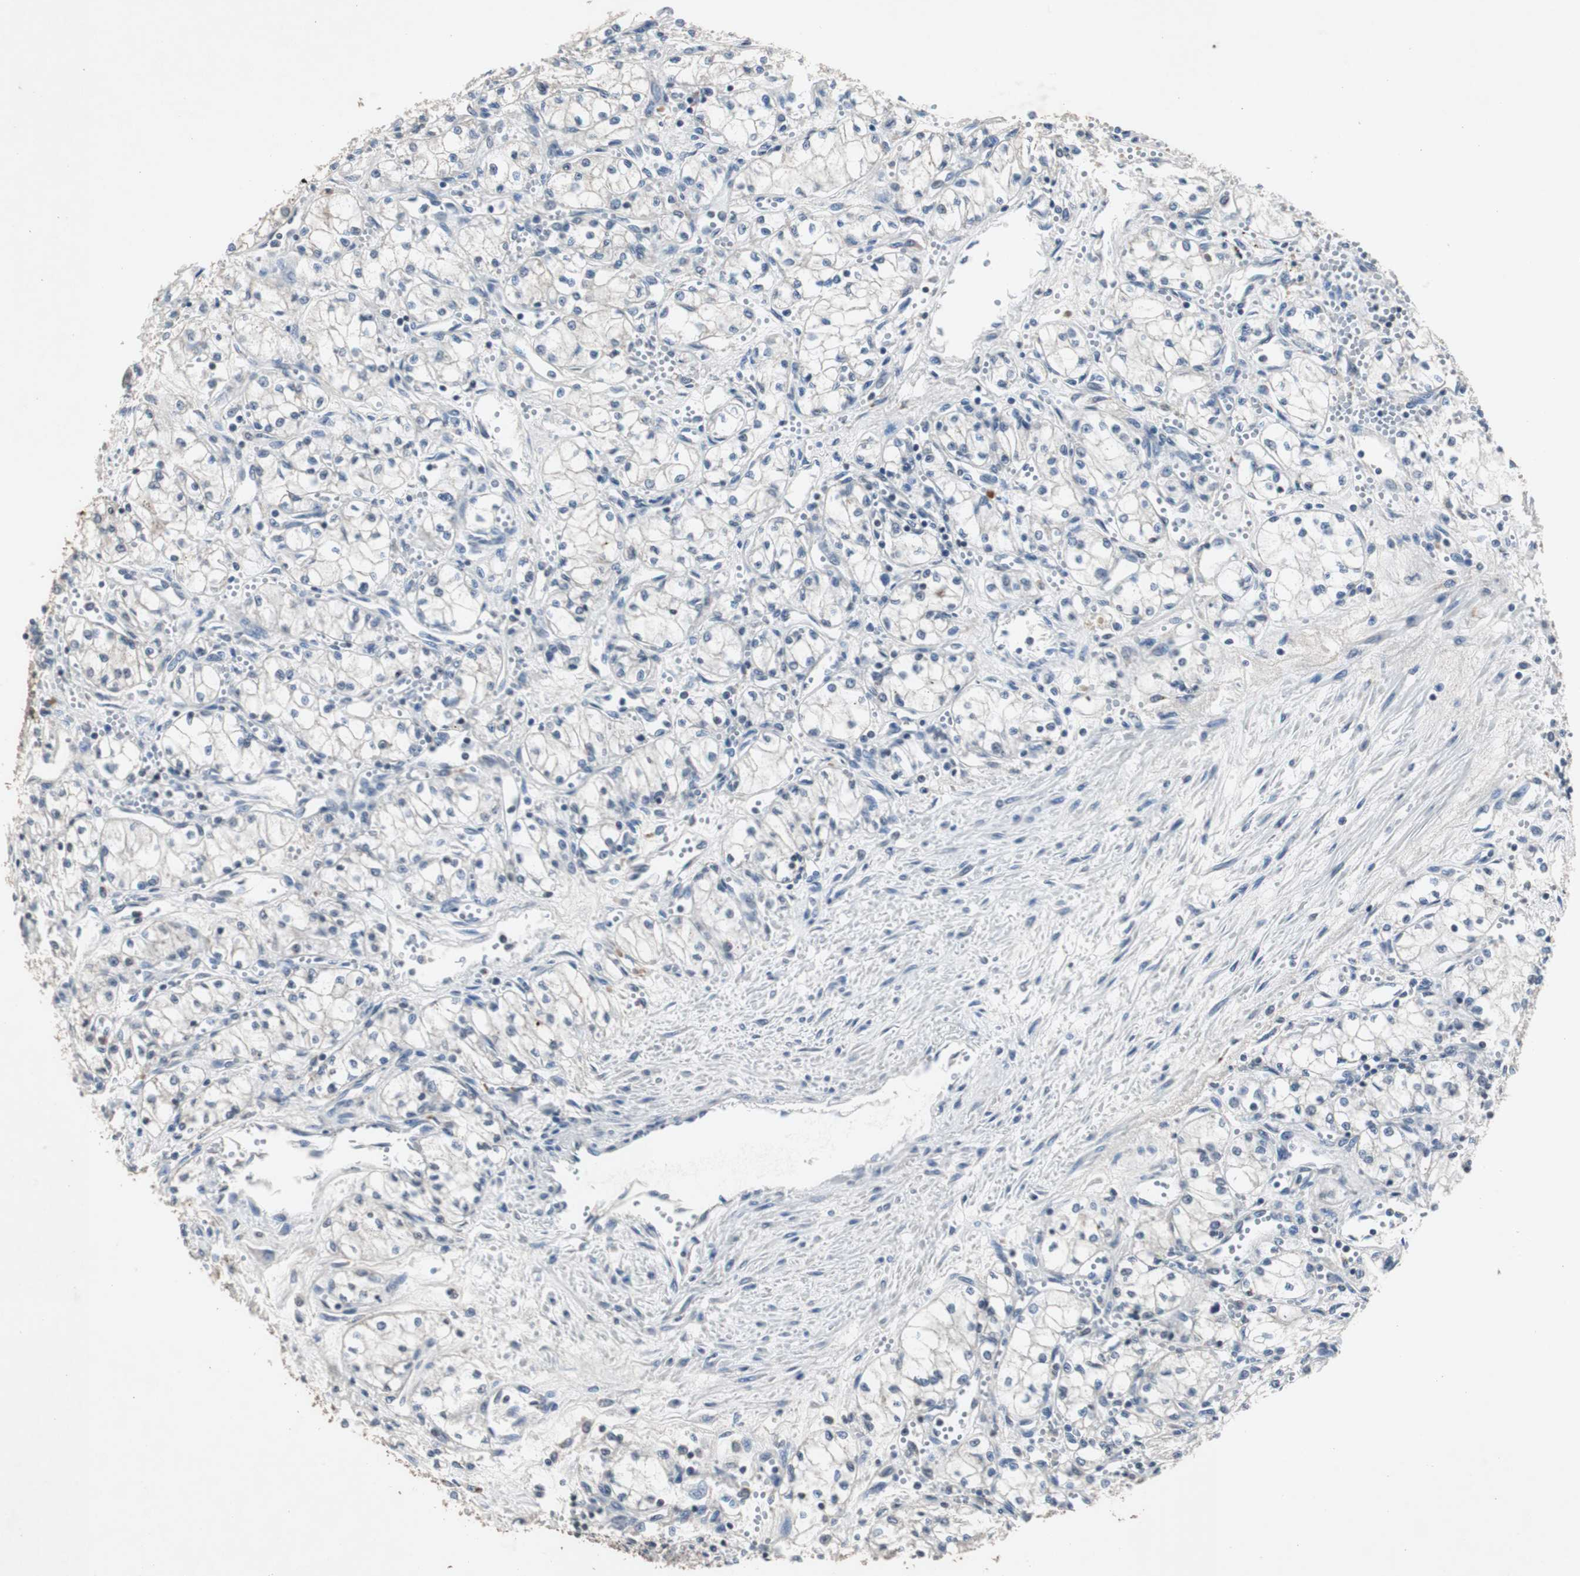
{"staining": {"intensity": "negative", "quantity": "none", "location": "none"}, "tissue": "renal cancer", "cell_type": "Tumor cells", "image_type": "cancer", "snomed": [{"axis": "morphology", "description": "Normal tissue, NOS"}, {"axis": "morphology", "description": "Adenocarcinoma, NOS"}, {"axis": "topography", "description": "Kidney"}], "caption": "Human renal cancer stained for a protein using immunohistochemistry (IHC) exhibits no staining in tumor cells.", "gene": "ADNP2", "patient": {"sex": "male", "age": 59}}